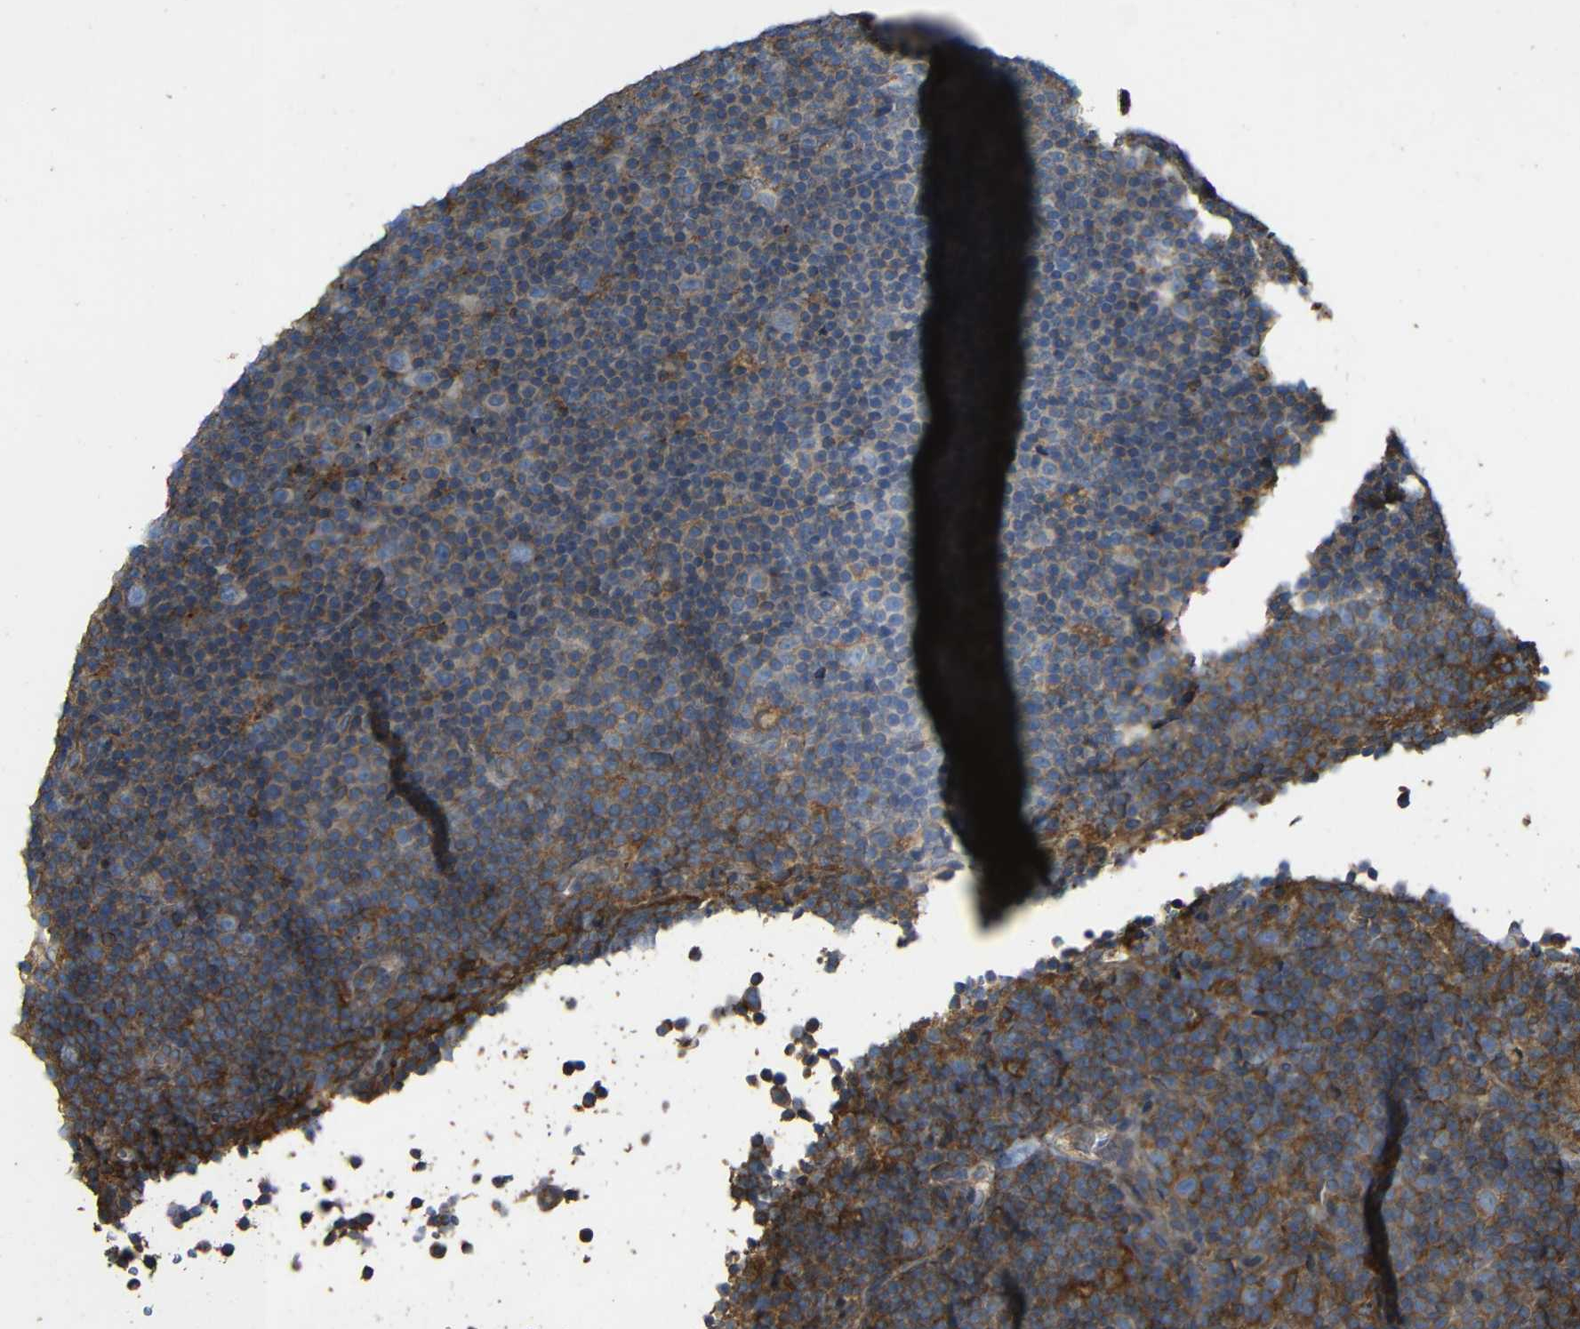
{"staining": {"intensity": "moderate", "quantity": "<25%", "location": "cytoplasmic/membranous"}, "tissue": "lymphoma", "cell_type": "Tumor cells", "image_type": "cancer", "snomed": [{"axis": "morphology", "description": "Malignant lymphoma, non-Hodgkin's type, Low grade"}, {"axis": "topography", "description": "Lymph node"}], "caption": "A brown stain highlights moderate cytoplasmic/membranous expression of a protein in malignant lymphoma, non-Hodgkin's type (low-grade) tumor cells.", "gene": "TREM2", "patient": {"sex": "female", "age": 67}}